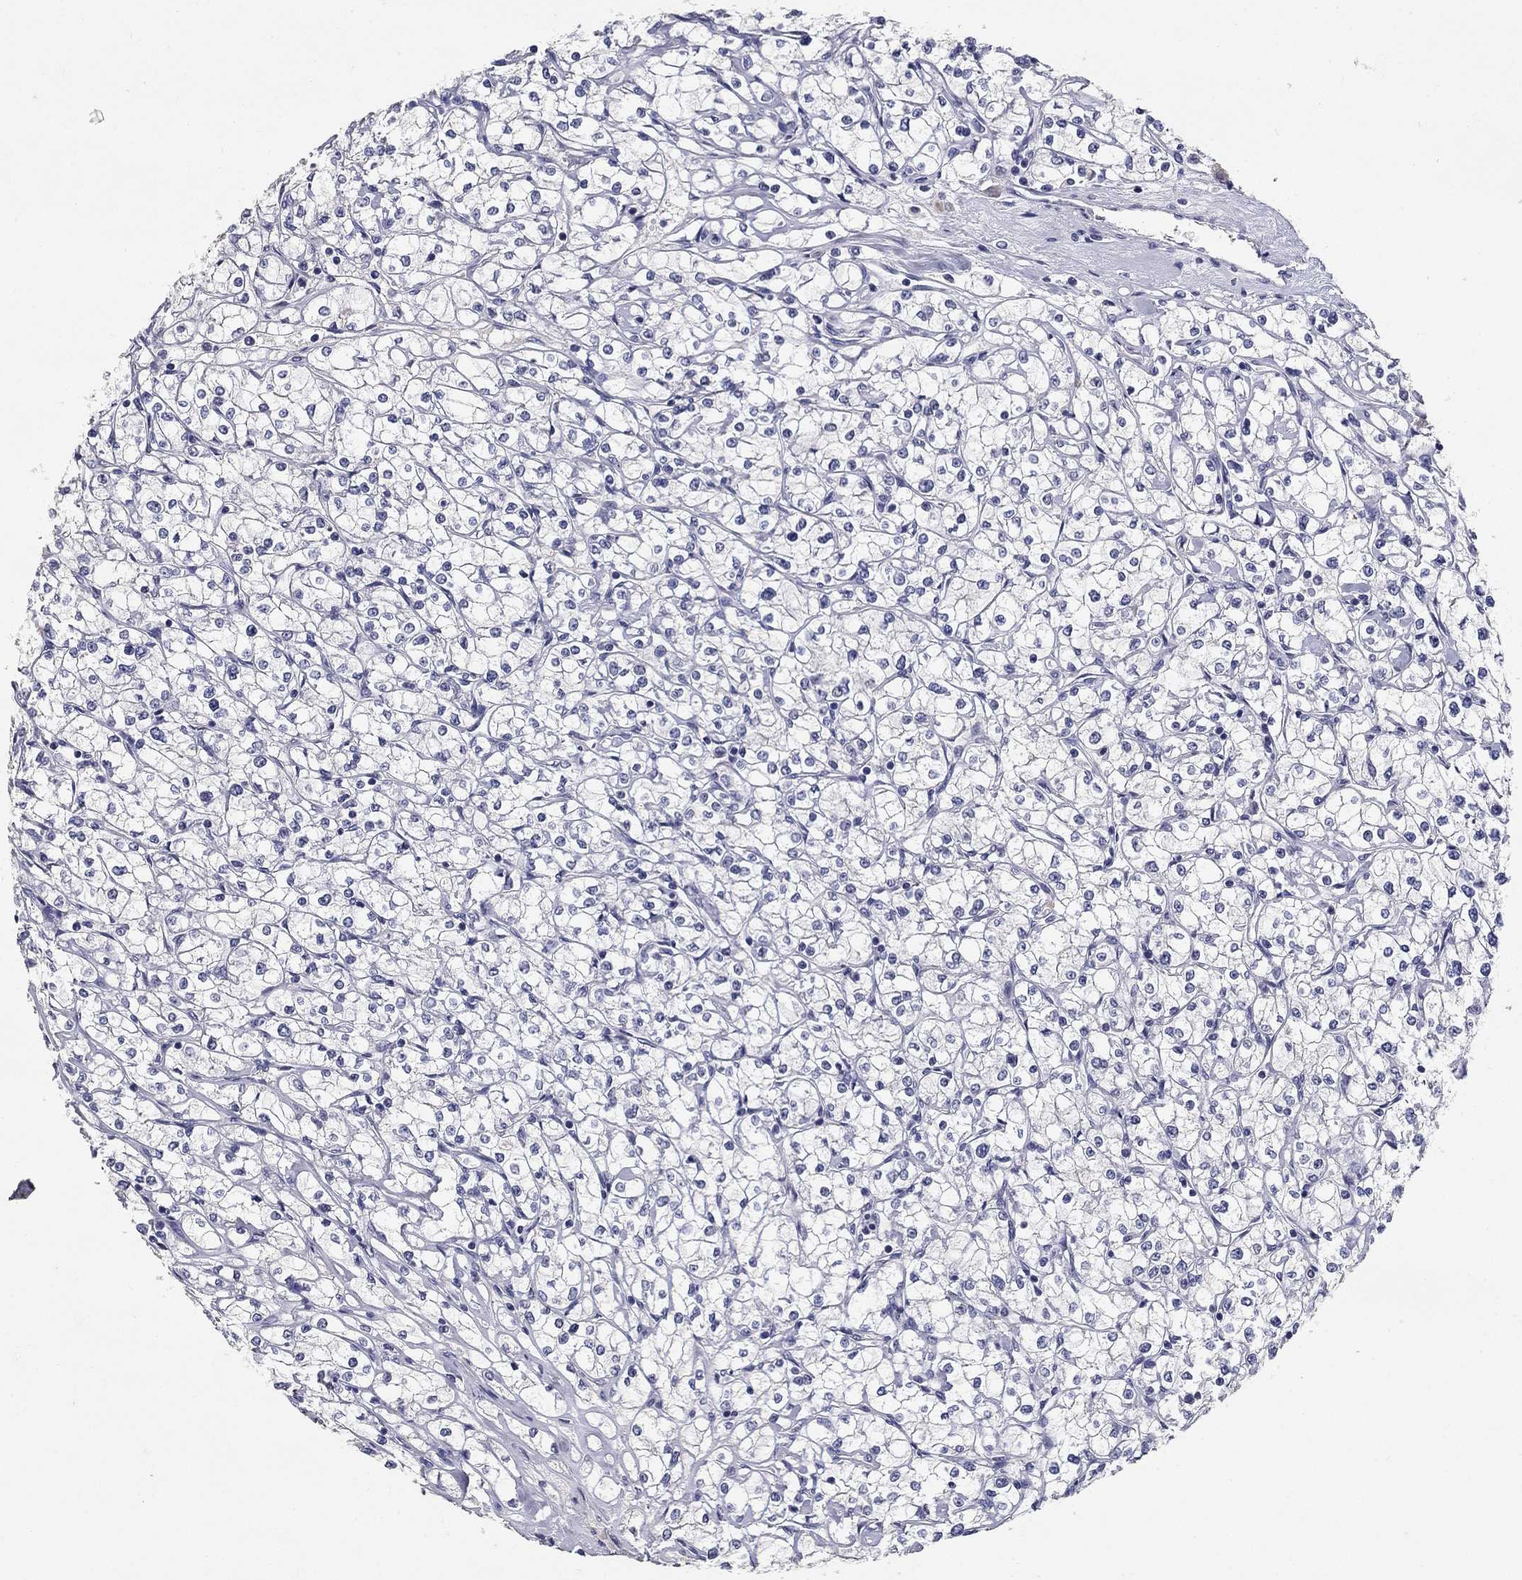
{"staining": {"intensity": "negative", "quantity": "none", "location": "none"}, "tissue": "renal cancer", "cell_type": "Tumor cells", "image_type": "cancer", "snomed": [{"axis": "morphology", "description": "Adenocarcinoma, NOS"}, {"axis": "topography", "description": "Kidney"}], "caption": "A photomicrograph of human renal cancer (adenocarcinoma) is negative for staining in tumor cells. (Stains: DAB immunohistochemistry with hematoxylin counter stain, Microscopy: brightfield microscopy at high magnification).", "gene": "POMC", "patient": {"sex": "male", "age": 67}}